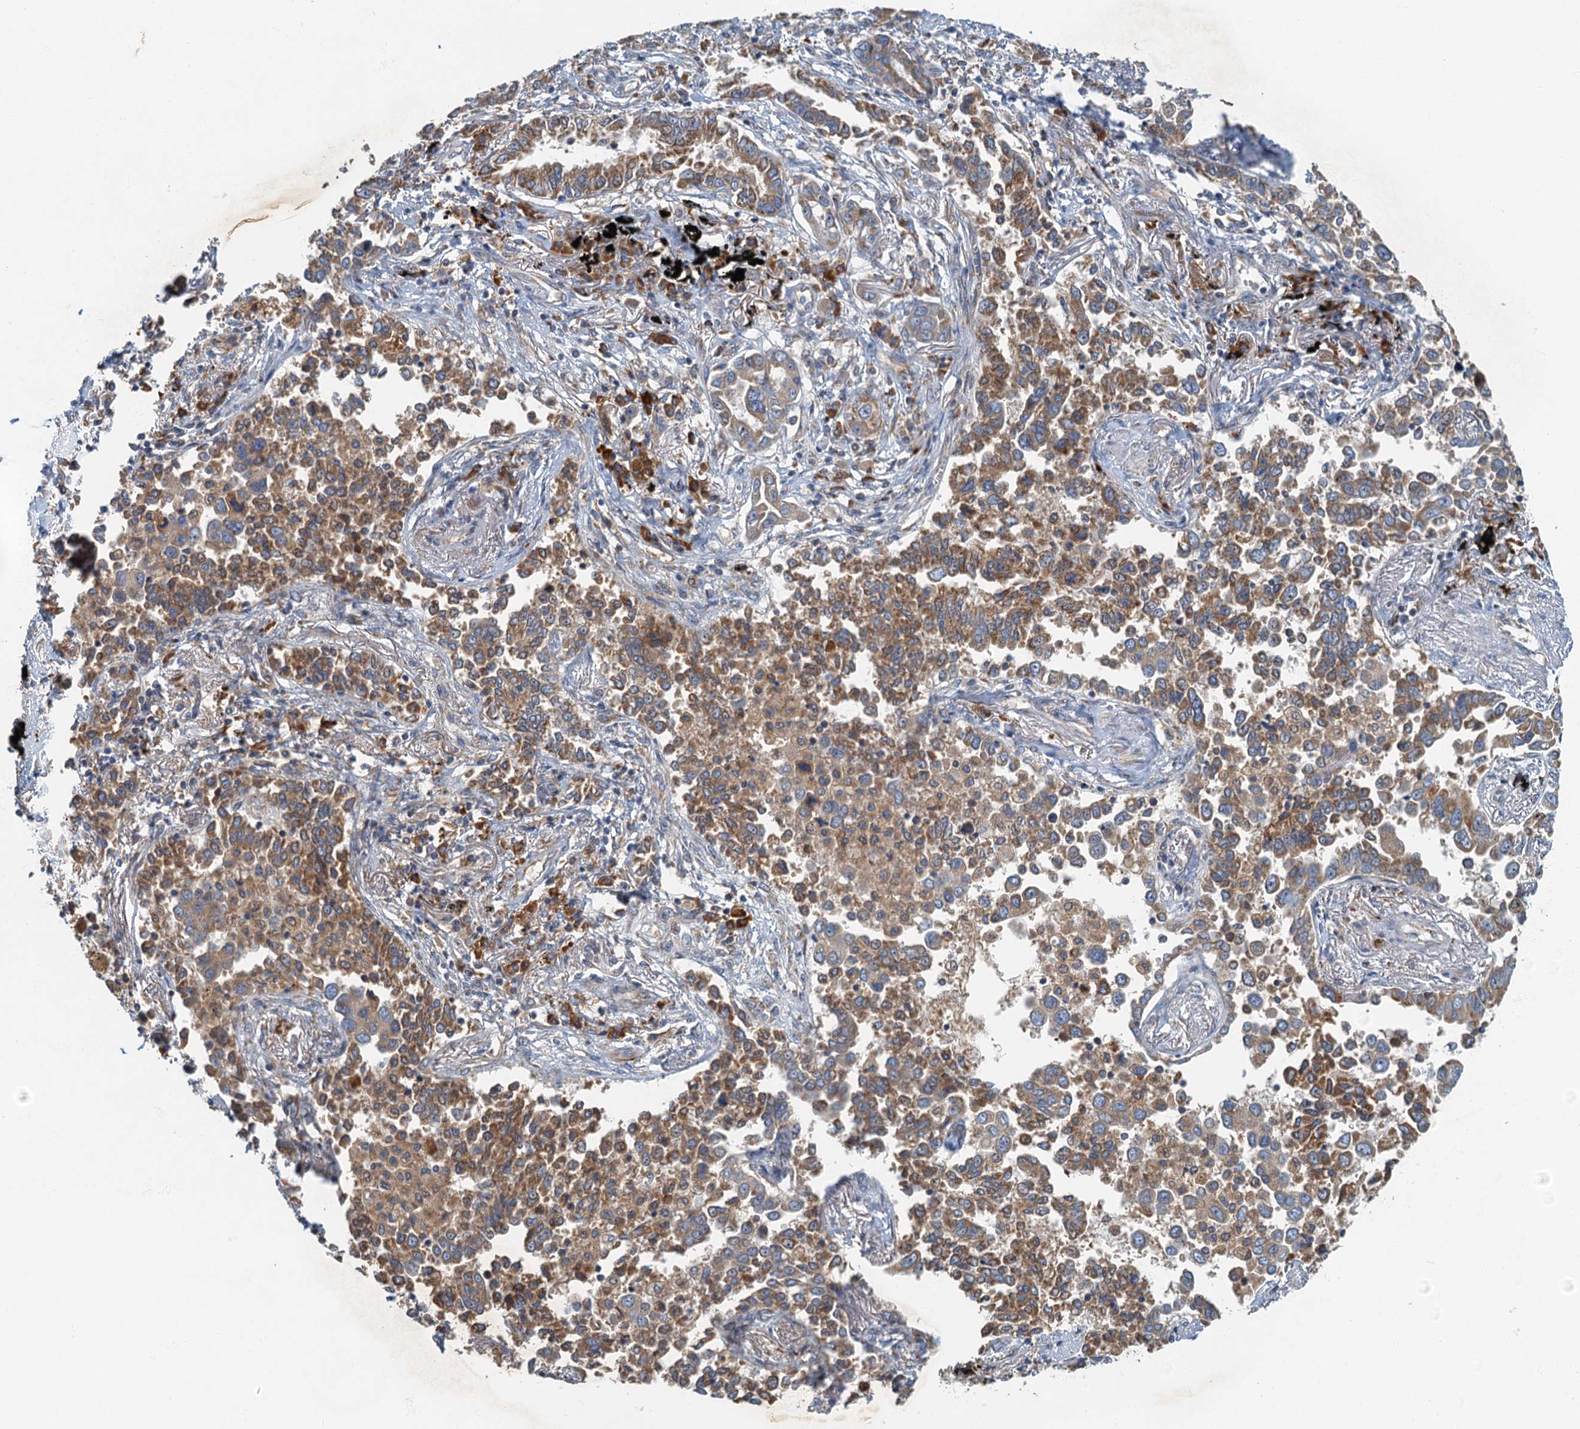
{"staining": {"intensity": "moderate", "quantity": ">75%", "location": "cytoplasmic/membranous"}, "tissue": "lung cancer", "cell_type": "Tumor cells", "image_type": "cancer", "snomed": [{"axis": "morphology", "description": "Adenocarcinoma, NOS"}, {"axis": "topography", "description": "Lung"}], "caption": "Immunohistochemistry (IHC) (DAB) staining of lung cancer (adenocarcinoma) exhibits moderate cytoplasmic/membranous protein expression in approximately >75% of tumor cells. (brown staining indicates protein expression, while blue staining denotes nuclei).", "gene": "SPDYC", "patient": {"sex": "male", "age": 67}}